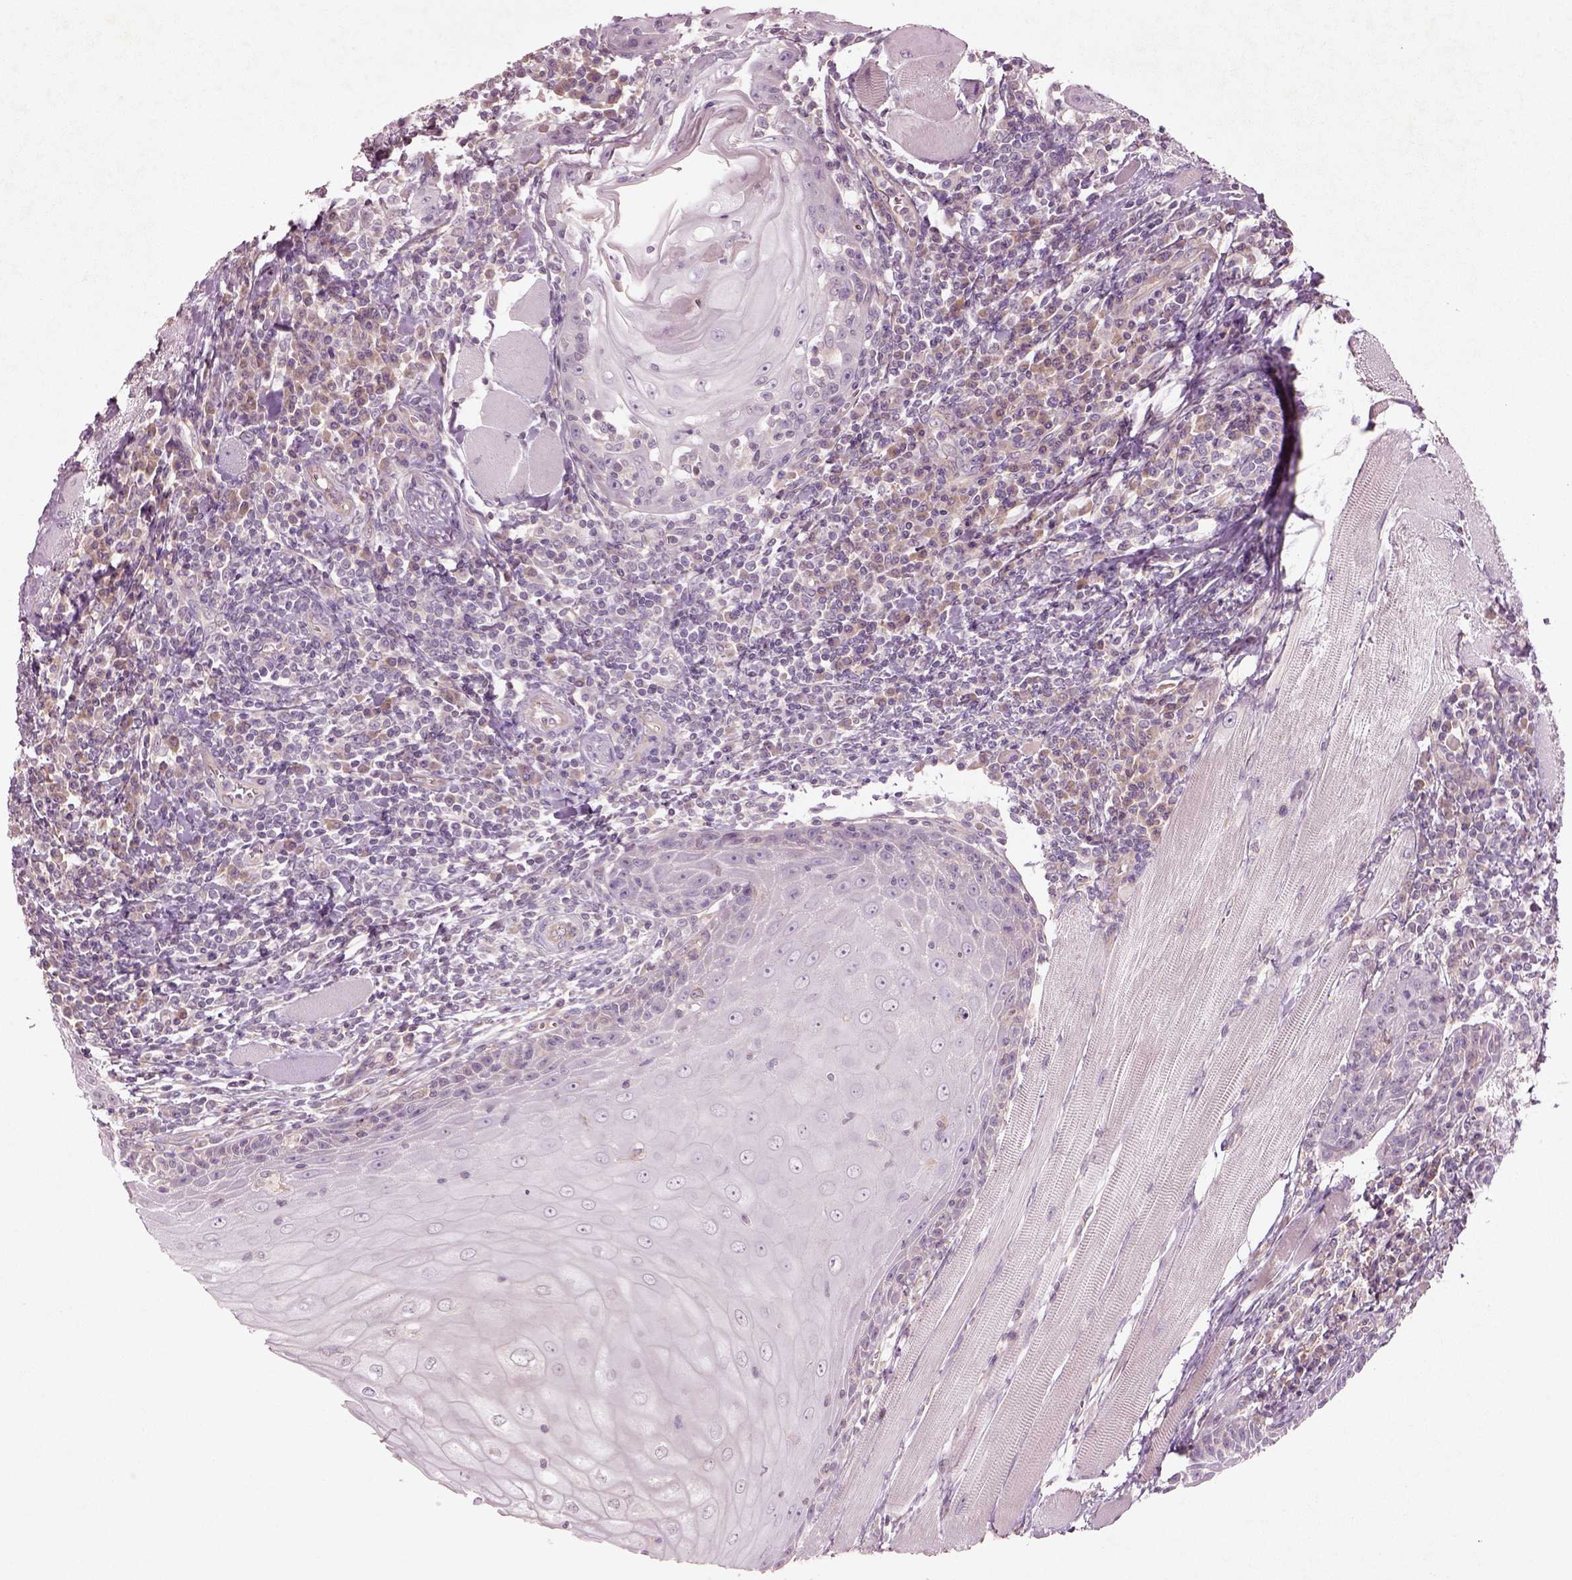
{"staining": {"intensity": "negative", "quantity": "none", "location": "none"}, "tissue": "head and neck cancer", "cell_type": "Tumor cells", "image_type": "cancer", "snomed": [{"axis": "morphology", "description": "Normal tissue, NOS"}, {"axis": "morphology", "description": "Squamous cell carcinoma, NOS"}, {"axis": "topography", "description": "Oral tissue"}, {"axis": "topography", "description": "Head-Neck"}], "caption": "Immunohistochemical staining of squamous cell carcinoma (head and neck) demonstrates no significant expression in tumor cells.", "gene": "DUOXA2", "patient": {"sex": "male", "age": 52}}